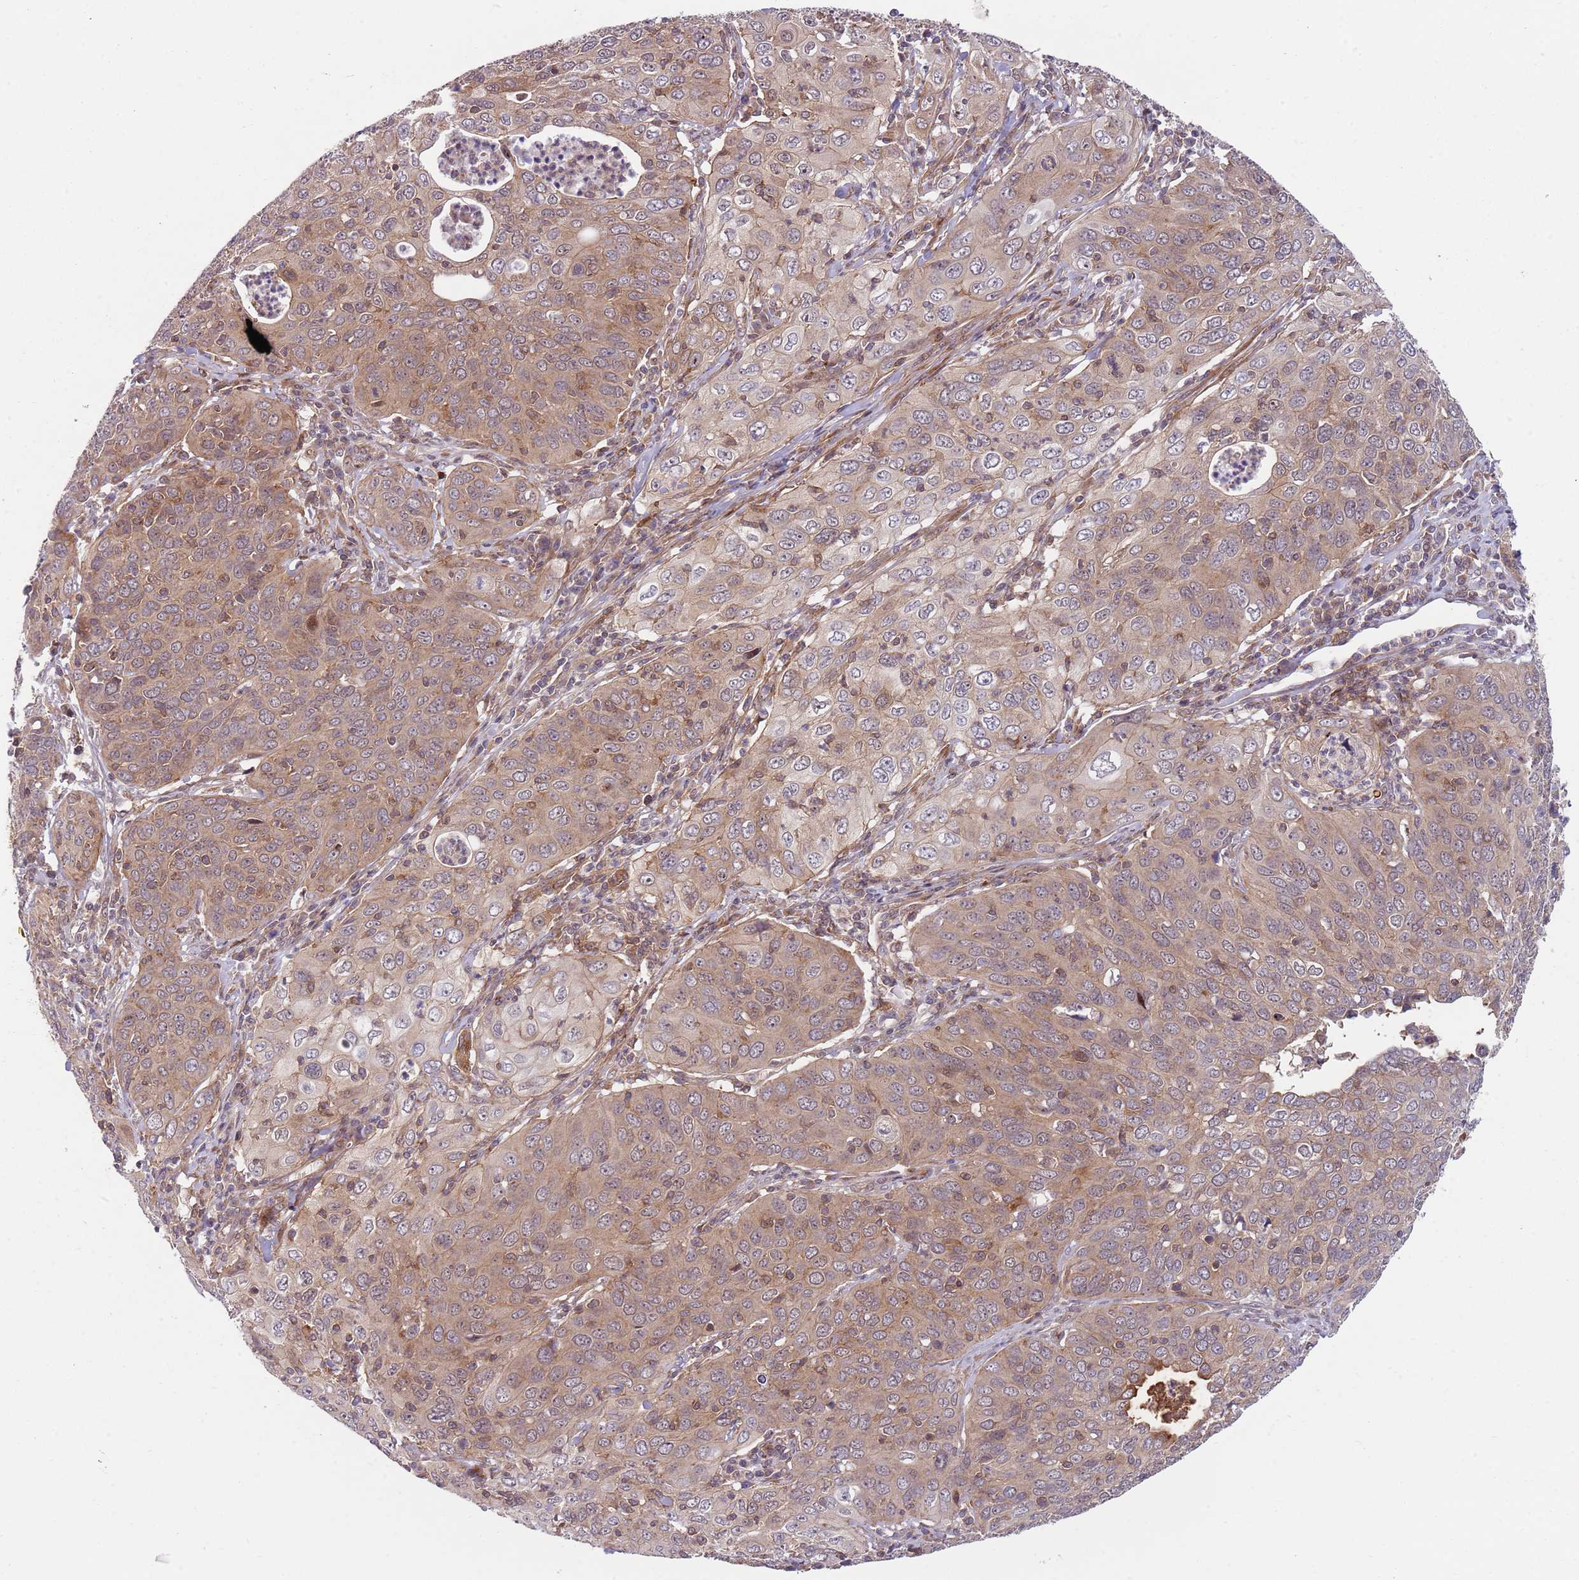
{"staining": {"intensity": "weak", "quantity": ">75%", "location": "cytoplasmic/membranous,nuclear"}, "tissue": "cervical cancer", "cell_type": "Tumor cells", "image_type": "cancer", "snomed": [{"axis": "morphology", "description": "Squamous cell carcinoma, NOS"}, {"axis": "topography", "description": "Cervix"}], "caption": "Cervical cancer (squamous cell carcinoma) tissue shows weak cytoplasmic/membranous and nuclear expression in about >75% of tumor cells", "gene": "GGA1", "patient": {"sex": "female", "age": 36}}